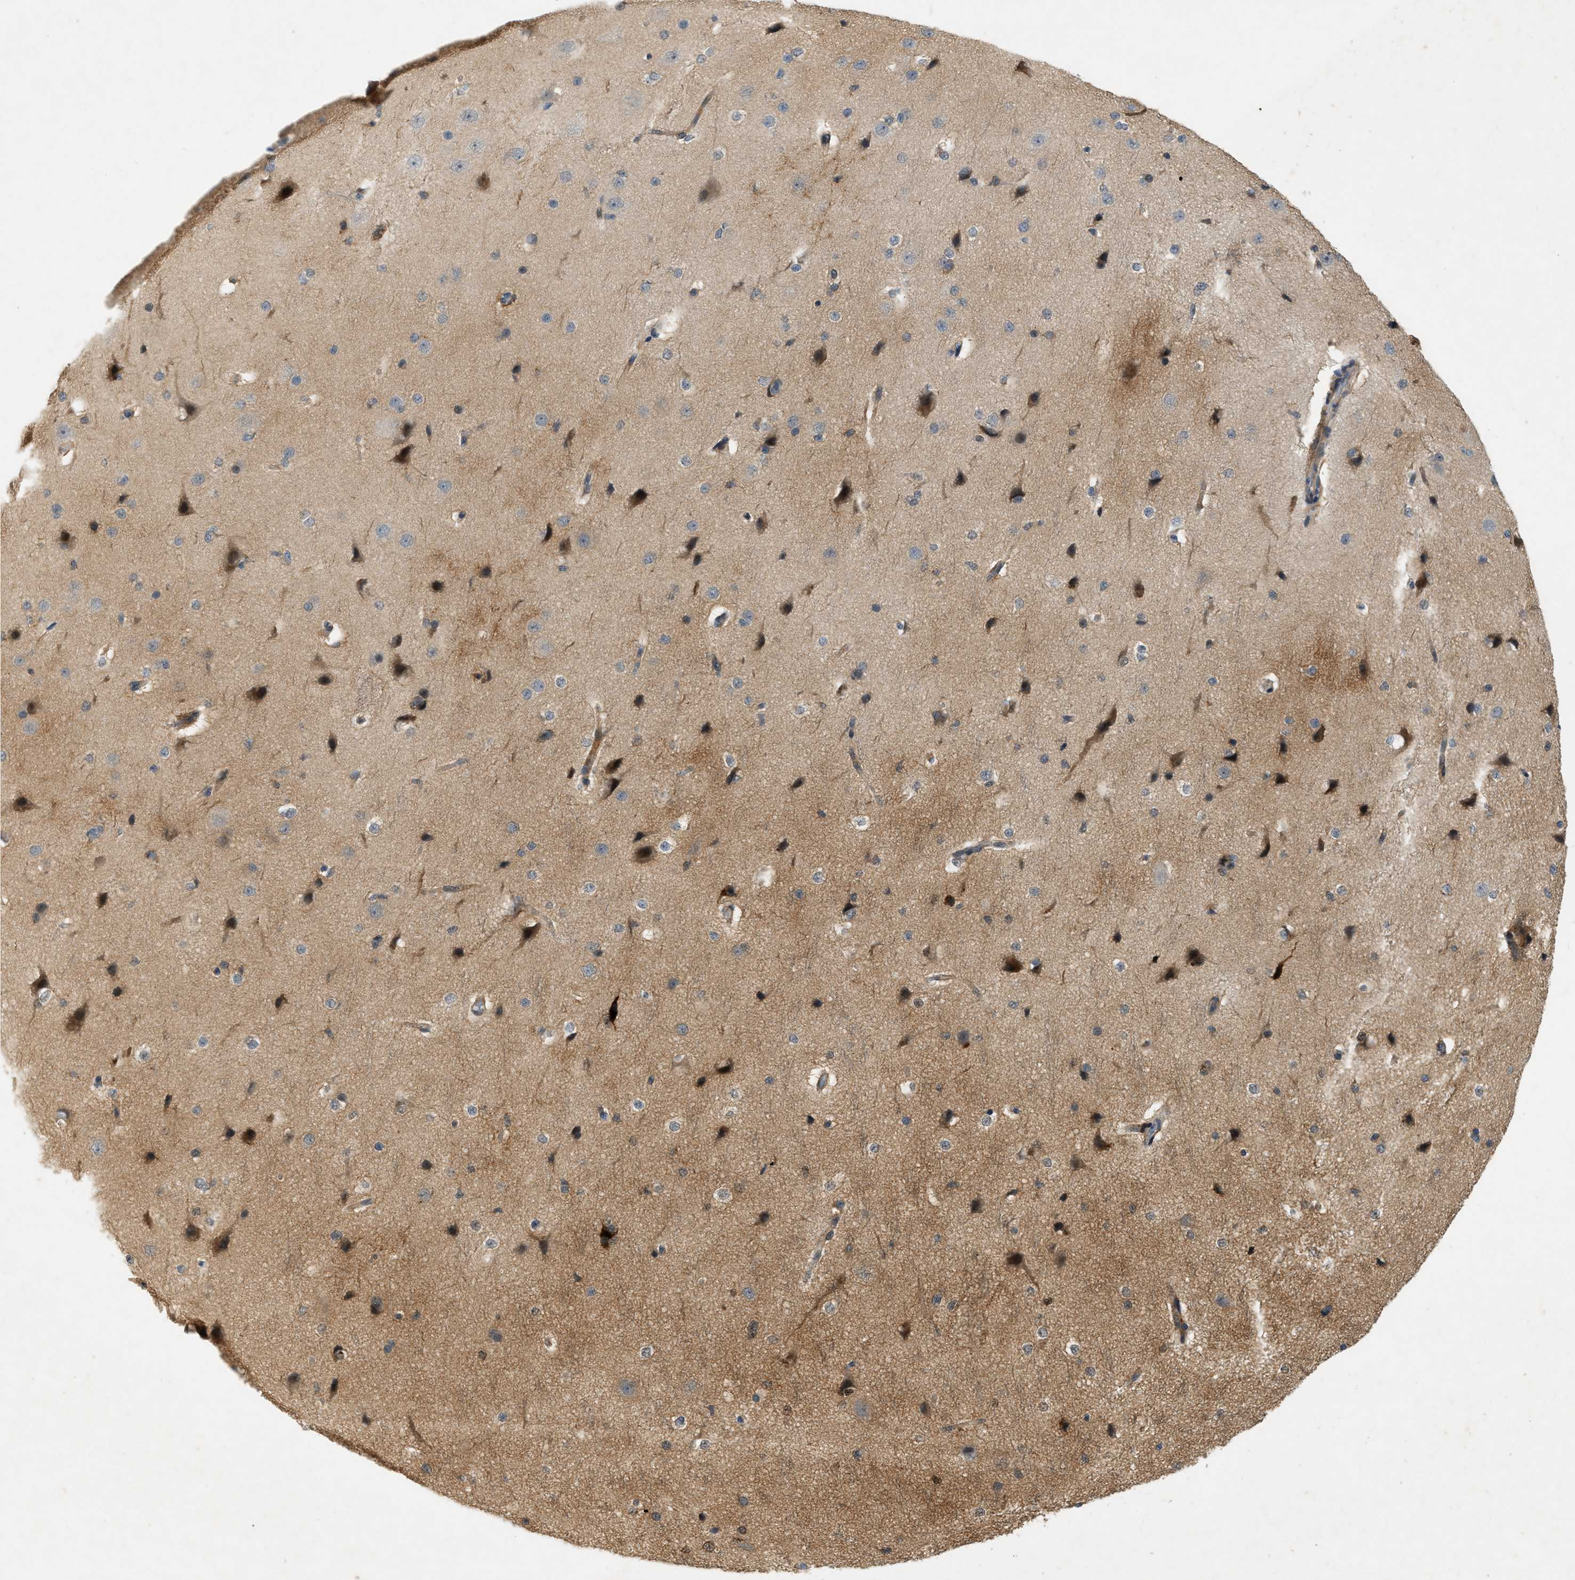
{"staining": {"intensity": "moderate", "quantity": ">75%", "location": "cytoplasmic/membranous"}, "tissue": "cerebral cortex", "cell_type": "Endothelial cells", "image_type": "normal", "snomed": [{"axis": "morphology", "description": "Normal tissue, NOS"}, {"axis": "morphology", "description": "Developmental malformation"}, {"axis": "topography", "description": "Cerebral cortex"}], "caption": "Approximately >75% of endothelial cells in normal cerebral cortex reveal moderate cytoplasmic/membranous protein staining as visualized by brown immunohistochemical staining.", "gene": "PDCL3", "patient": {"sex": "female", "age": 30}}